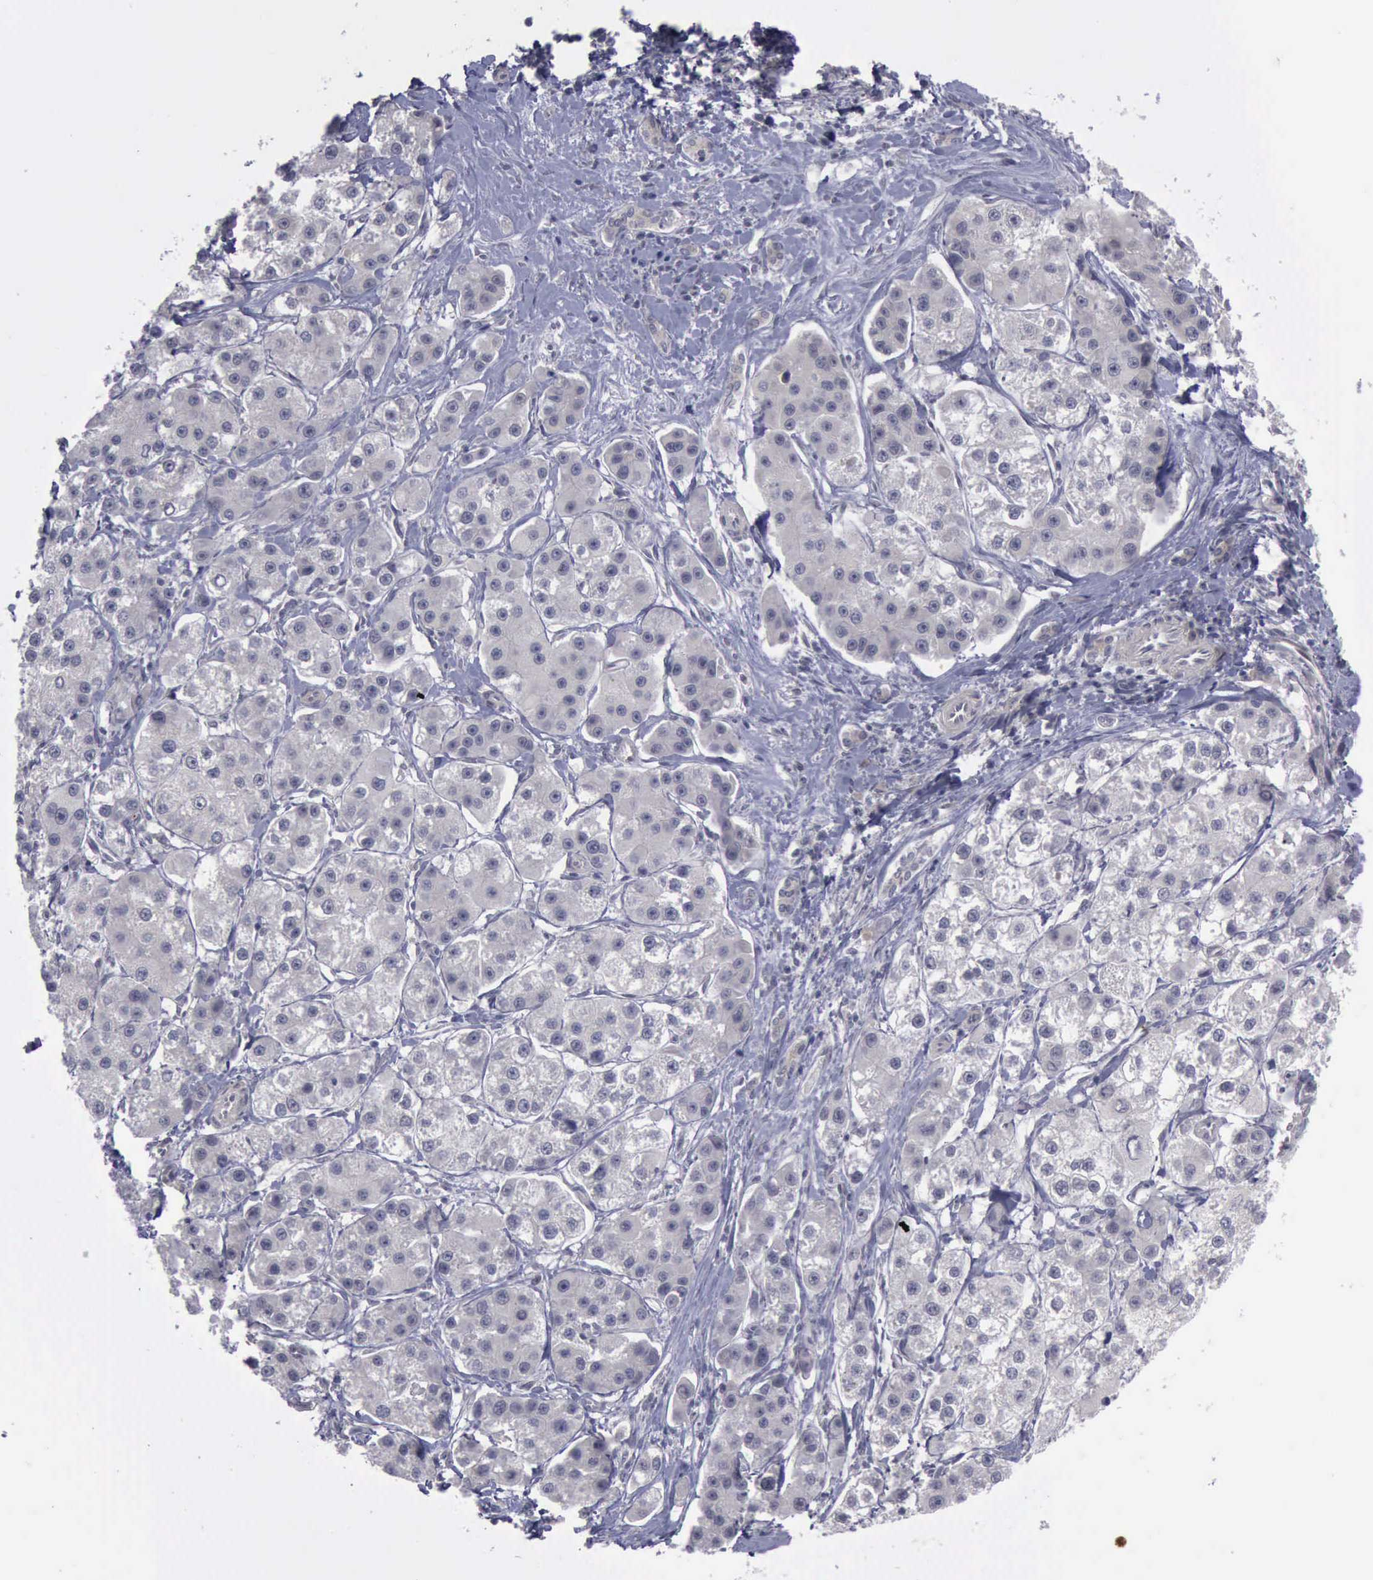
{"staining": {"intensity": "negative", "quantity": "none", "location": "none"}, "tissue": "liver cancer", "cell_type": "Tumor cells", "image_type": "cancer", "snomed": [{"axis": "morphology", "description": "Carcinoma, Hepatocellular, NOS"}, {"axis": "topography", "description": "Liver"}], "caption": "There is no significant staining in tumor cells of liver cancer.", "gene": "MMP9", "patient": {"sex": "female", "age": 85}}